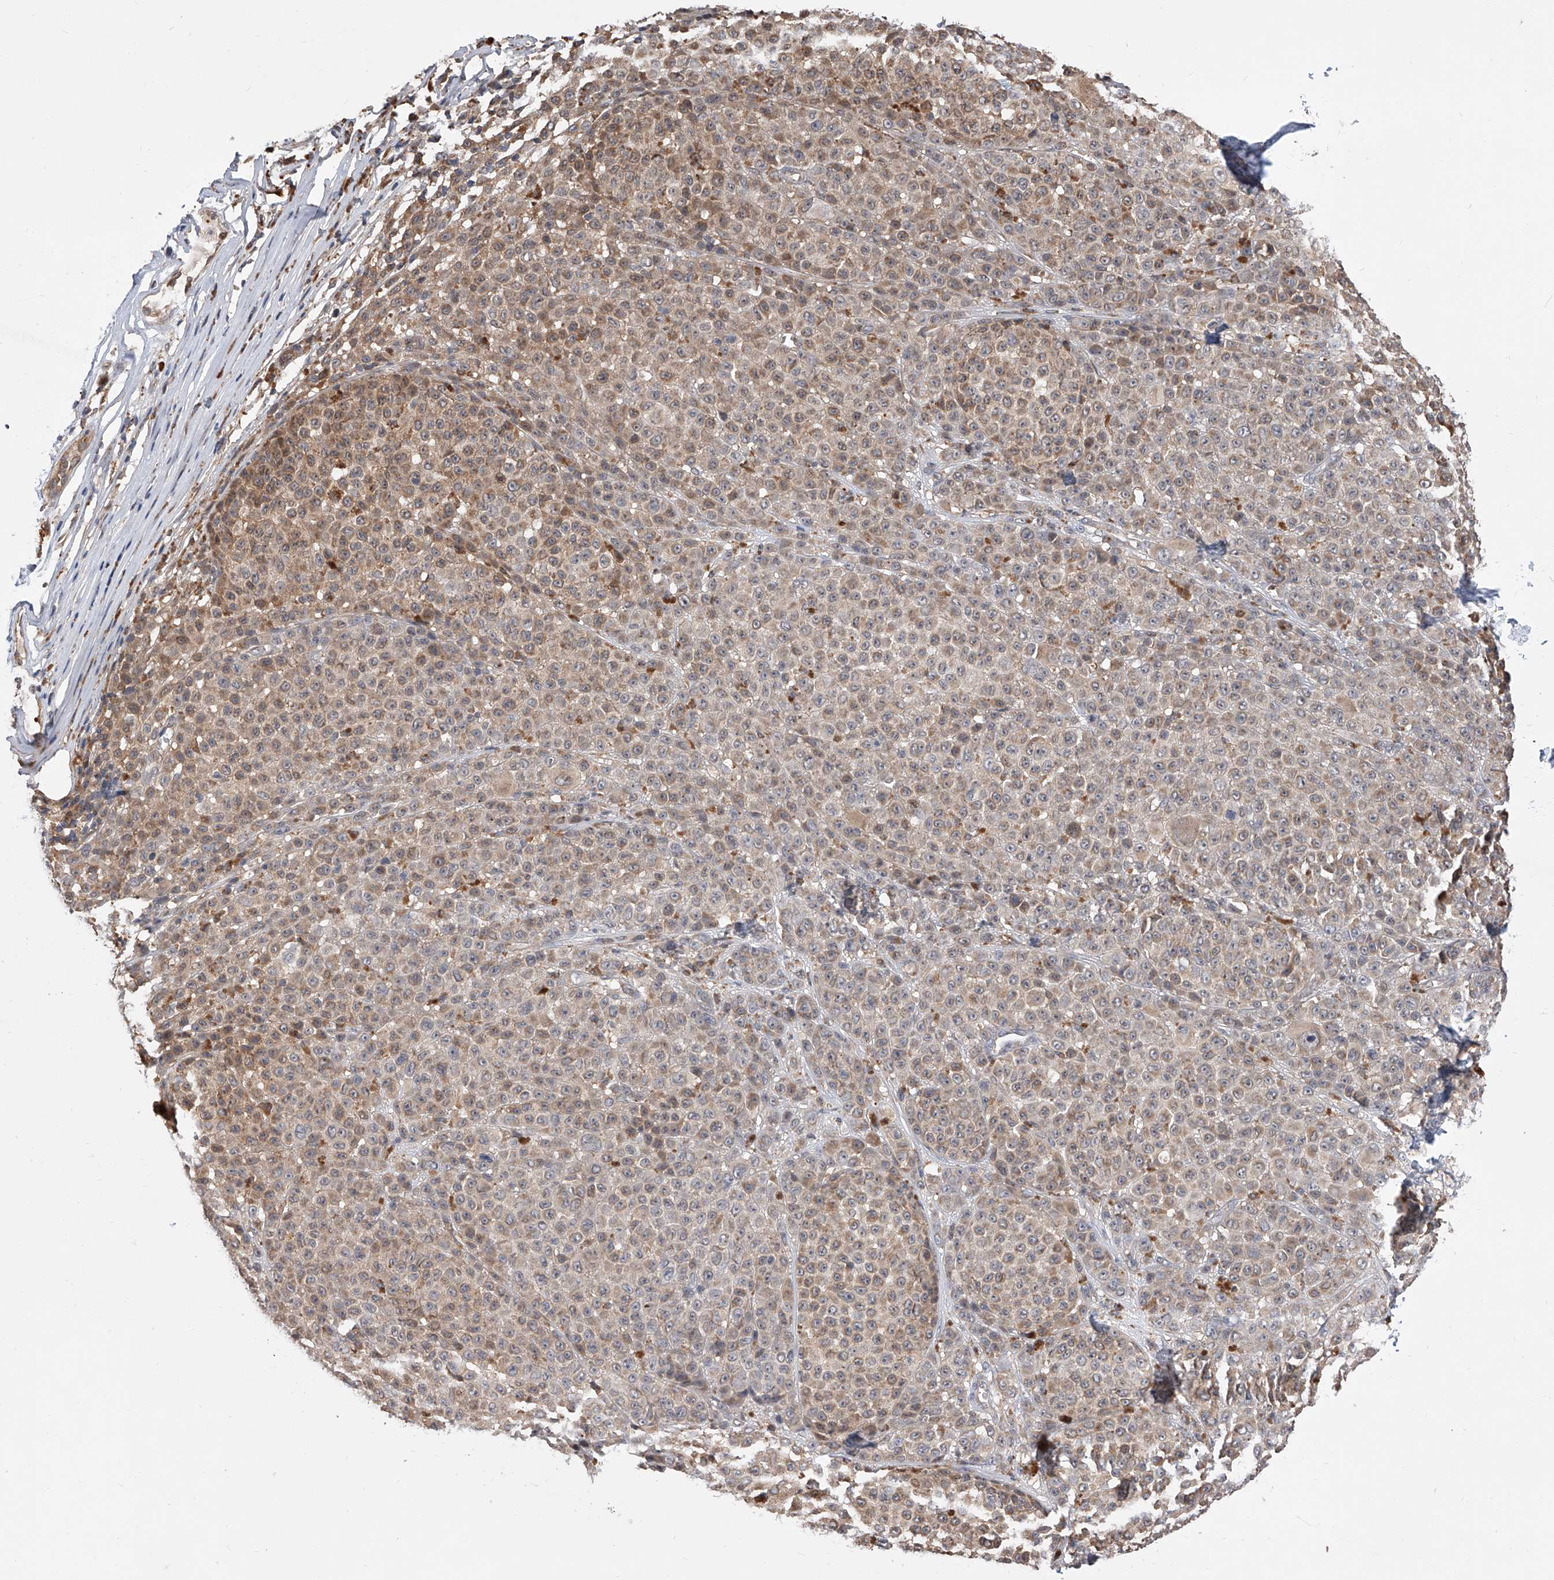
{"staining": {"intensity": "weak", "quantity": ">75%", "location": "cytoplasmic/membranous"}, "tissue": "melanoma", "cell_type": "Tumor cells", "image_type": "cancer", "snomed": [{"axis": "morphology", "description": "Malignant melanoma, NOS"}, {"axis": "topography", "description": "Skin"}], "caption": "Tumor cells display weak cytoplasmic/membranous expression in about >75% of cells in melanoma. (Brightfield microscopy of DAB IHC at high magnification).", "gene": "GMDS", "patient": {"sex": "female", "age": 94}}